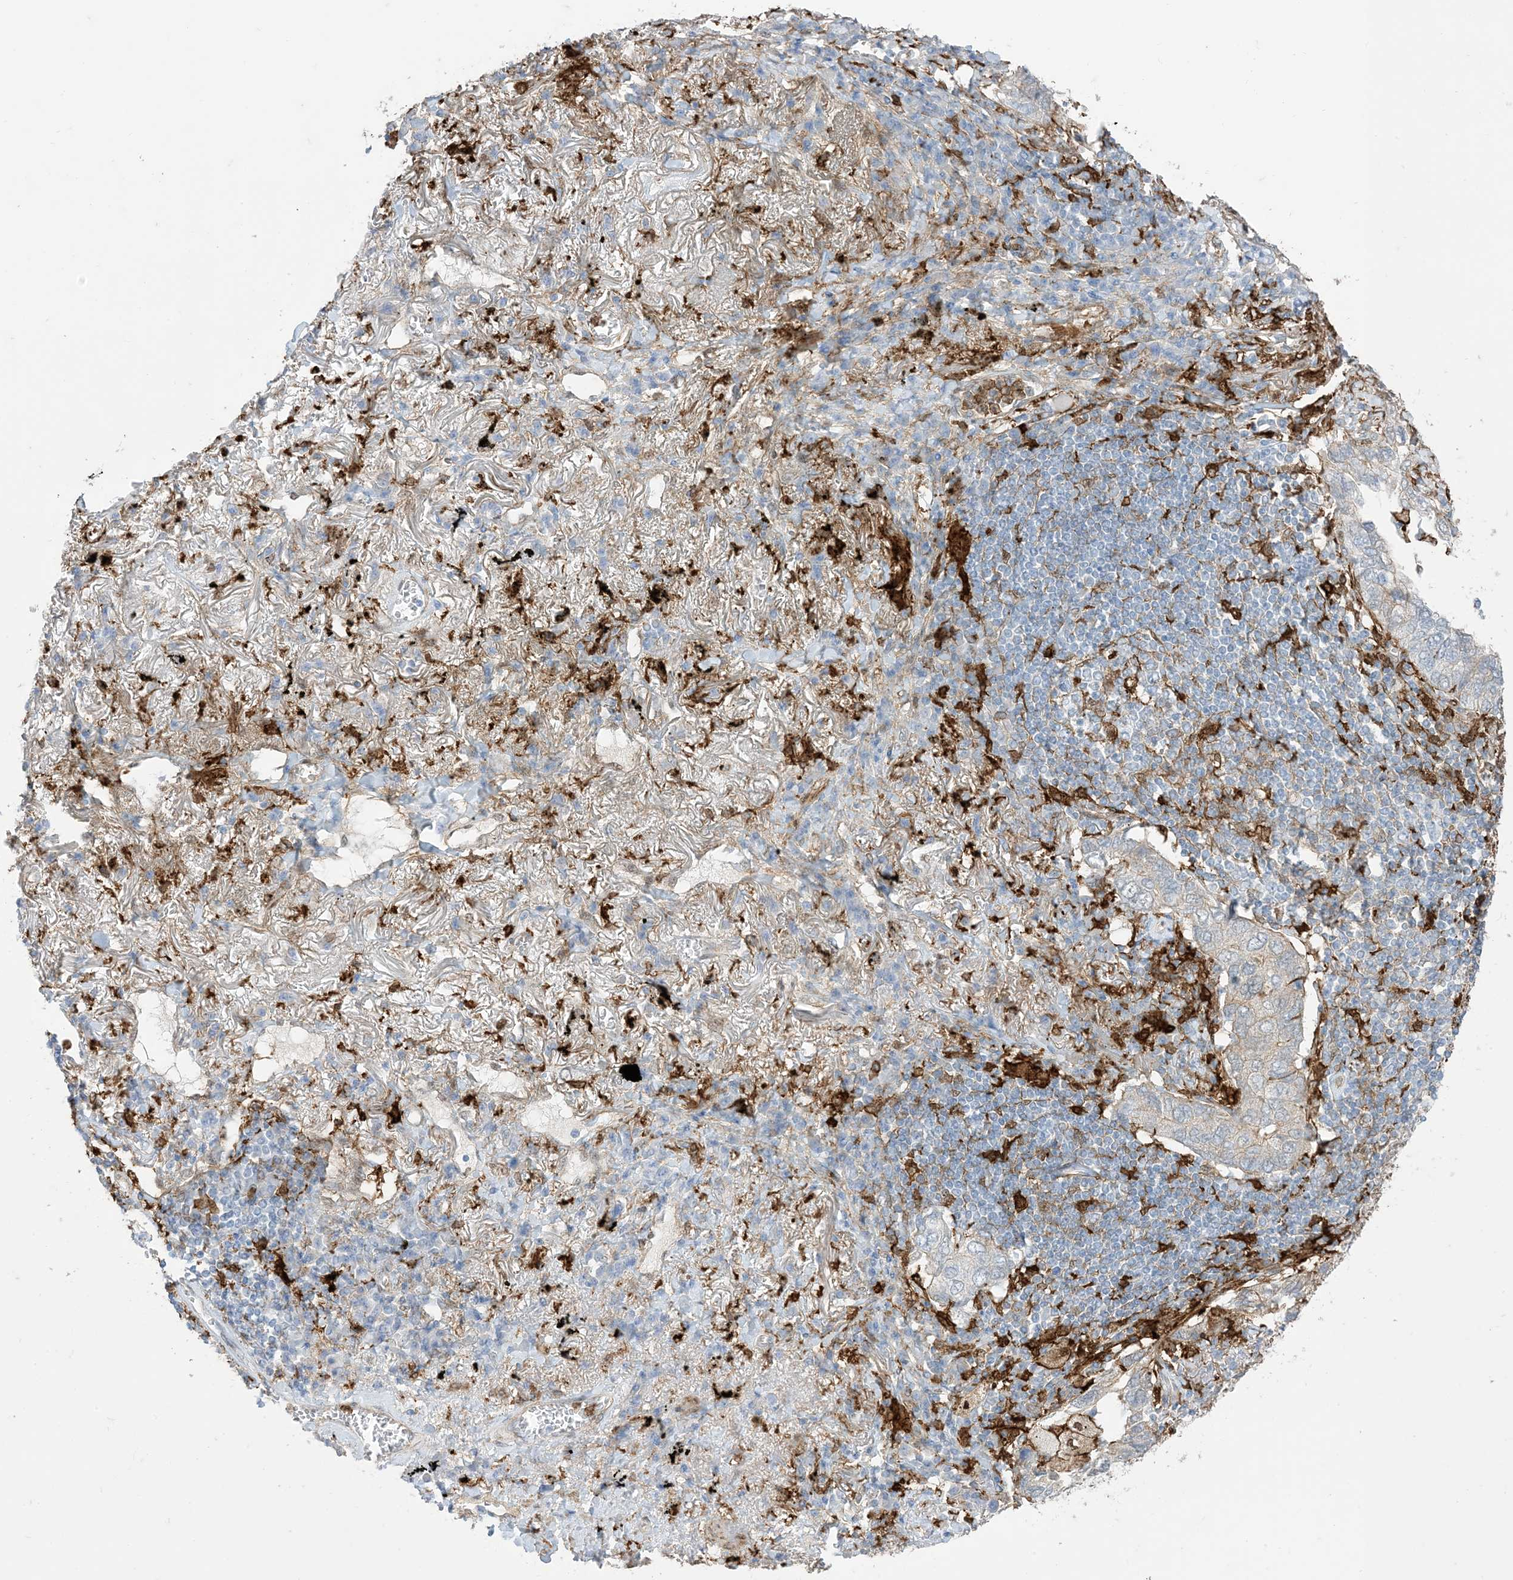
{"staining": {"intensity": "weak", "quantity": "25%-75%", "location": "cytoplasmic/membranous"}, "tissue": "lung cancer", "cell_type": "Tumor cells", "image_type": "cancer", "snomed": [{"axis": "morphology", "description": "Adenocarcinoma, NOS"}, {"axis": "topography", "description": "Lung"}], "caption": "Approximately 25%-75% of tumor cells in lung cancer exhibit weak cytoplasmic/membranous protein staining as visualized by brown immunohistochemical staining.", "gene": "GSN", "patient": {"sex": "male", "age": 65}}